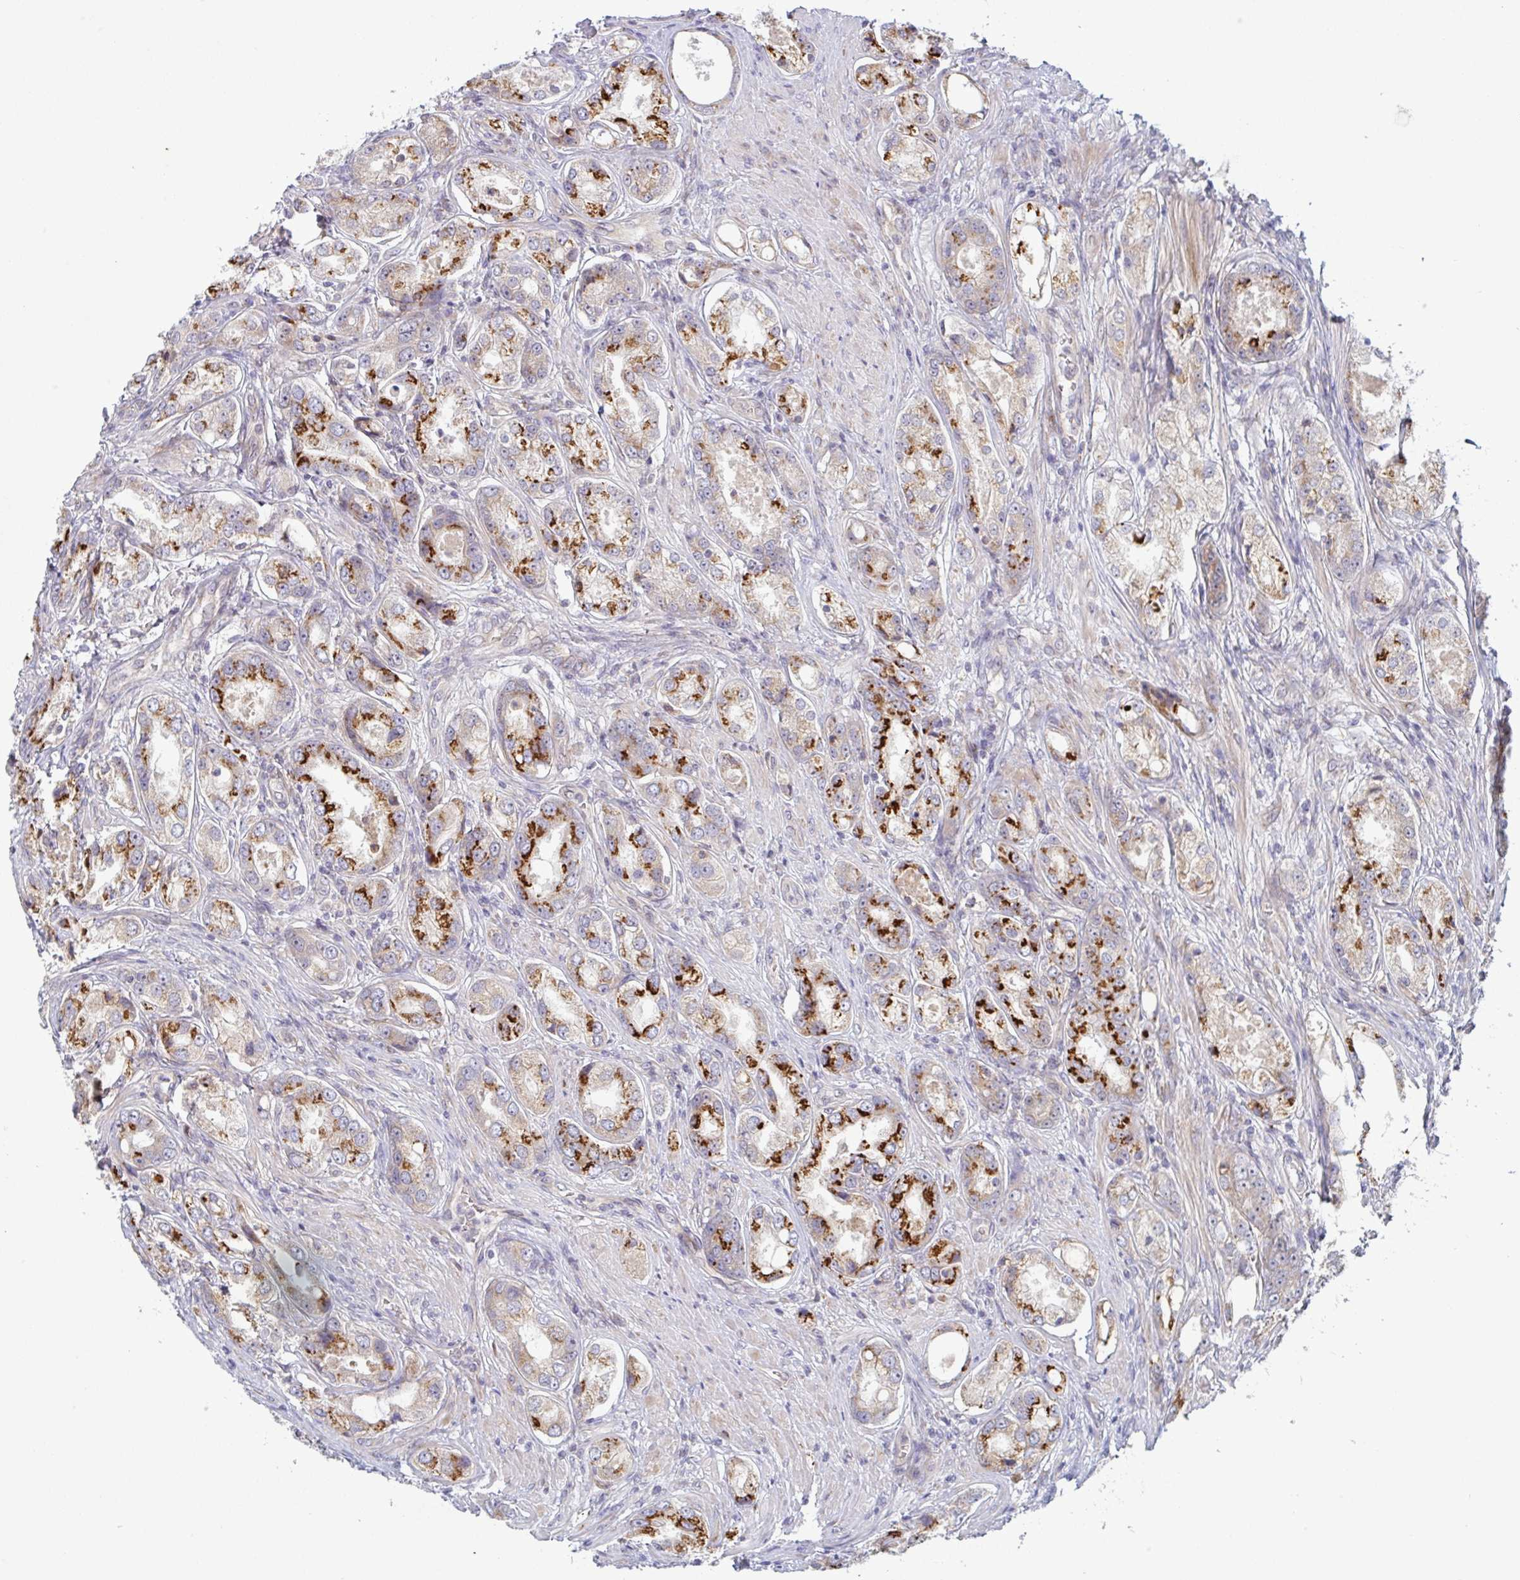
{"staining": {"intensity": "strong", "quantity": "25%-75%", "location": "cytoplasmic/membranous"}, "tissue": "prostate cancer", "cell_type": "Tumor cells", "image_type": "cancer", "snomed": [{"axis": "morphology", "description": "Adenocarcinoma, Low grade"}, {"axis": "topography", "description": "Prostate"}], "caption": "Prostate low-grade adenocarcinoma tissue reveals strong cytoplasmic/membranous expression in approximately 25%-75% of tumor cells", "gene": "RIT1", "patient": {"sex": "male", "age": 68}}